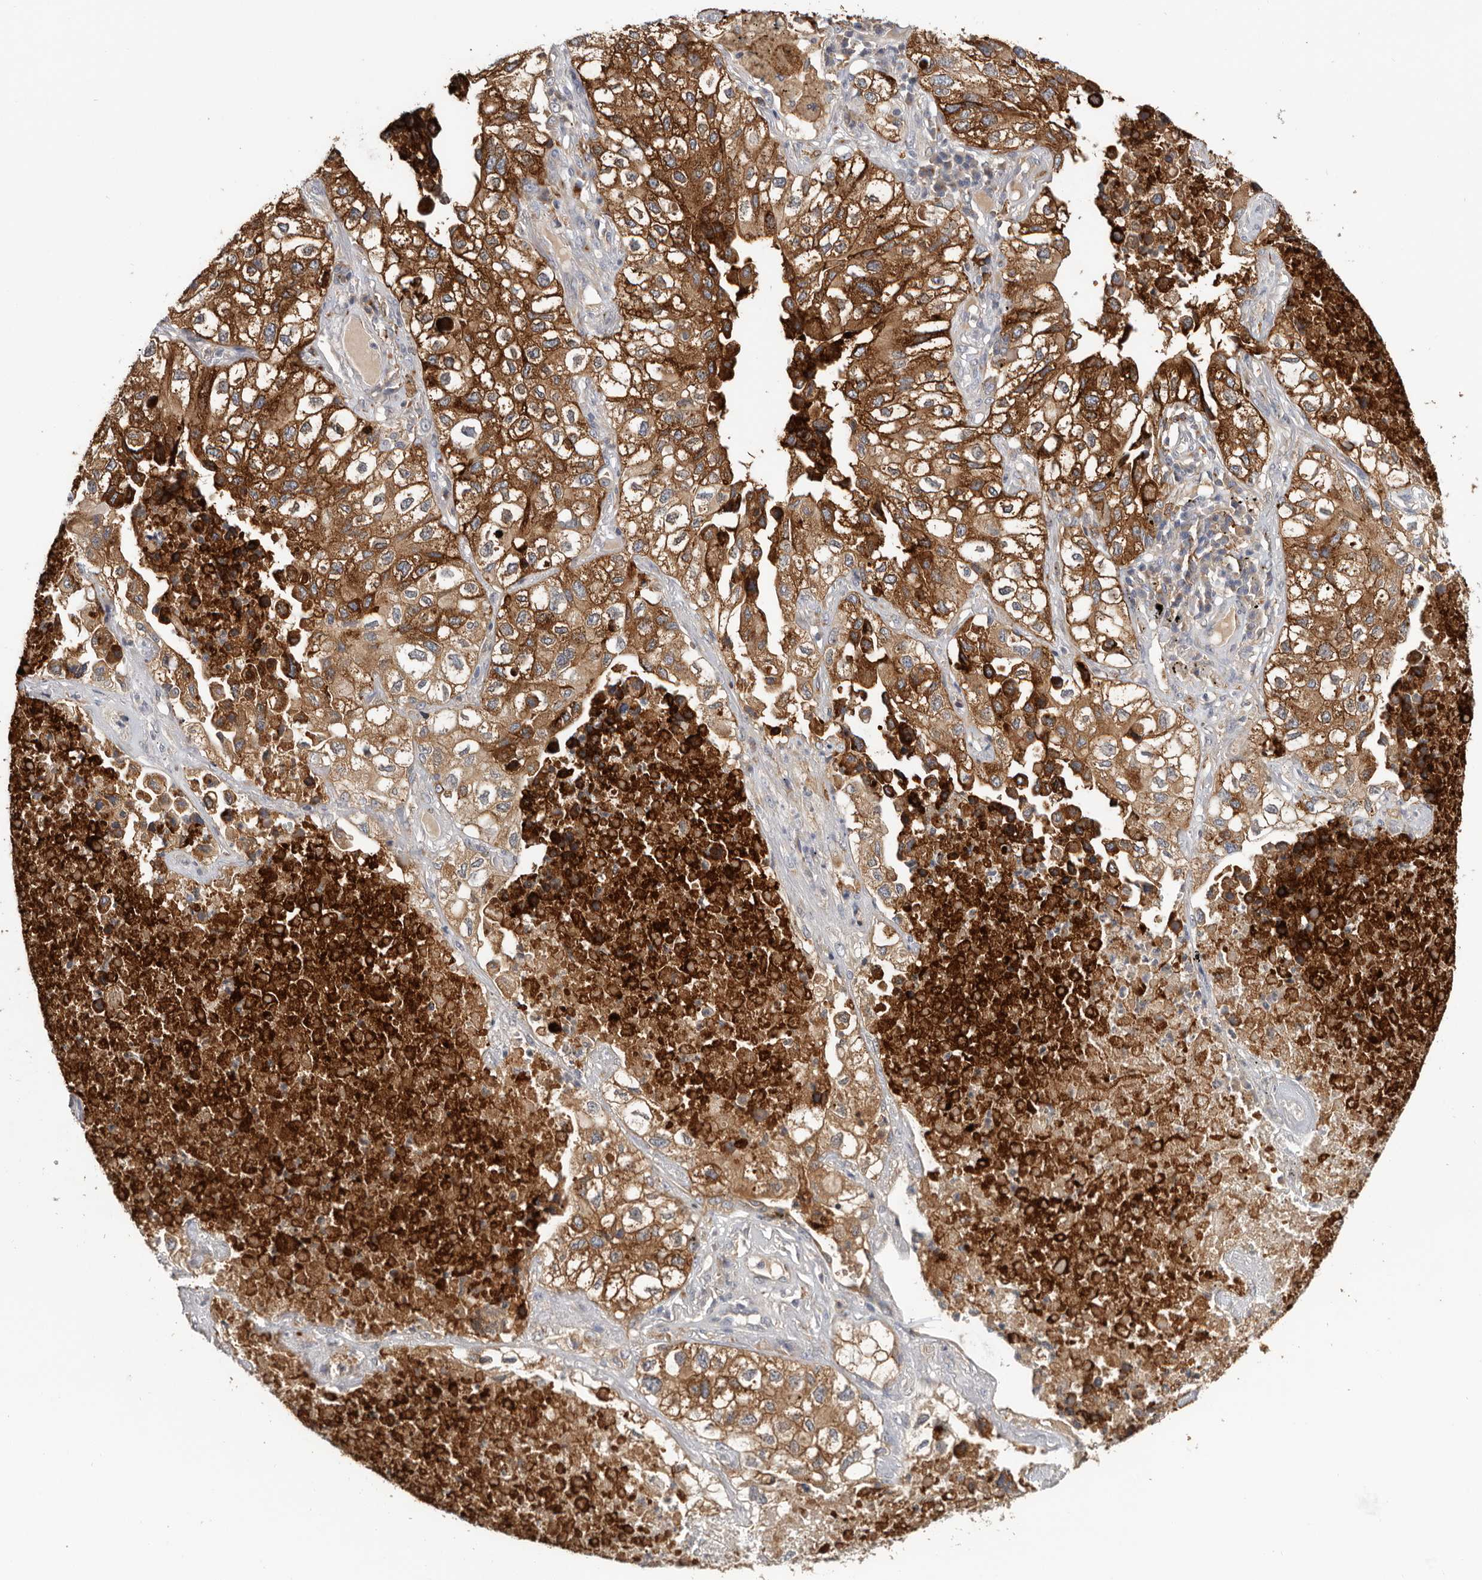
{"staining": {"intensity": "strong", "quantity": ">75%", "location": "cytoplasmic/membranous"}, "tissue": "lung cancer", "cell_type": "Tumor cells", "image_type": "cancer", "snomed": [{"axis": "morphology", "description": "Adenocarcinoma, NOS"}, {"axis": "topography", "description": "Lung"}], "caption": "IHC photomicrograph of neoplastic tissue: human lung adenocarcinoma stained using IHC exhibits high levels of strong protein expression localized specifically in the cytoplasmic/membranous of tumor cells, appearing as a cytoplasmic/membranous brown color.", "gene": "TFRC", "patient": {"sex": "male", "age": 63}}